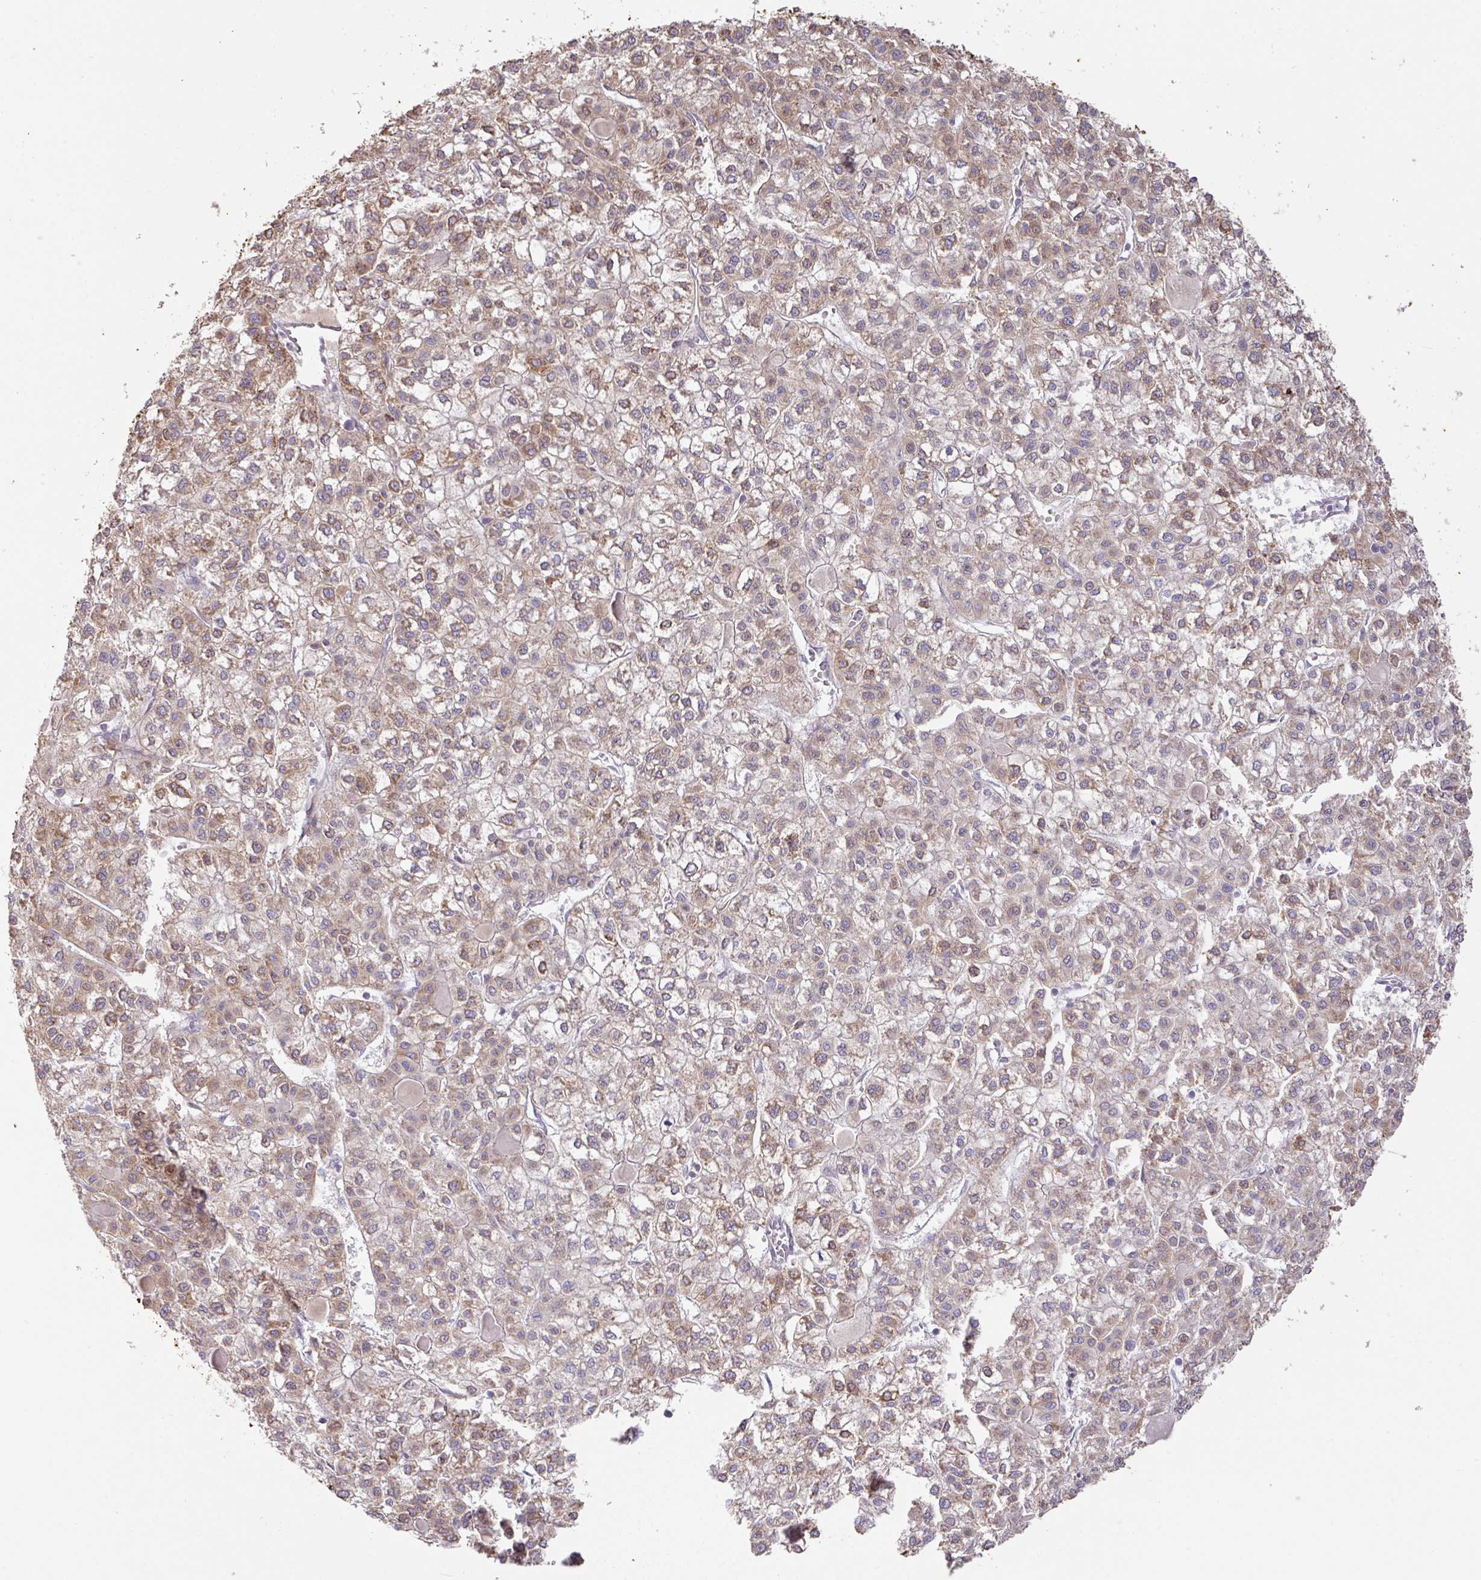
{"staining": {"intensity": "moderate", "quantity": ">75%", "location": "cytoplasmic/membranous"}, "tissue": "liver cancer", "cell_type": "Tumor cells", "image_type": "cancer", "snomed": [{"axis": "morphology", "description": "Carcinoma, Hepatocellular, NOS"}, {"axis": "topography", "description": "Liver"}], "caption": "Brown immunohistochemical staining in liver cancer exhibits moderate cytoplasmic/membranous positivity in about >75% of tumor cells.", "gene": "GCNT7", "patient": {"sex": "female", "age": 43}}